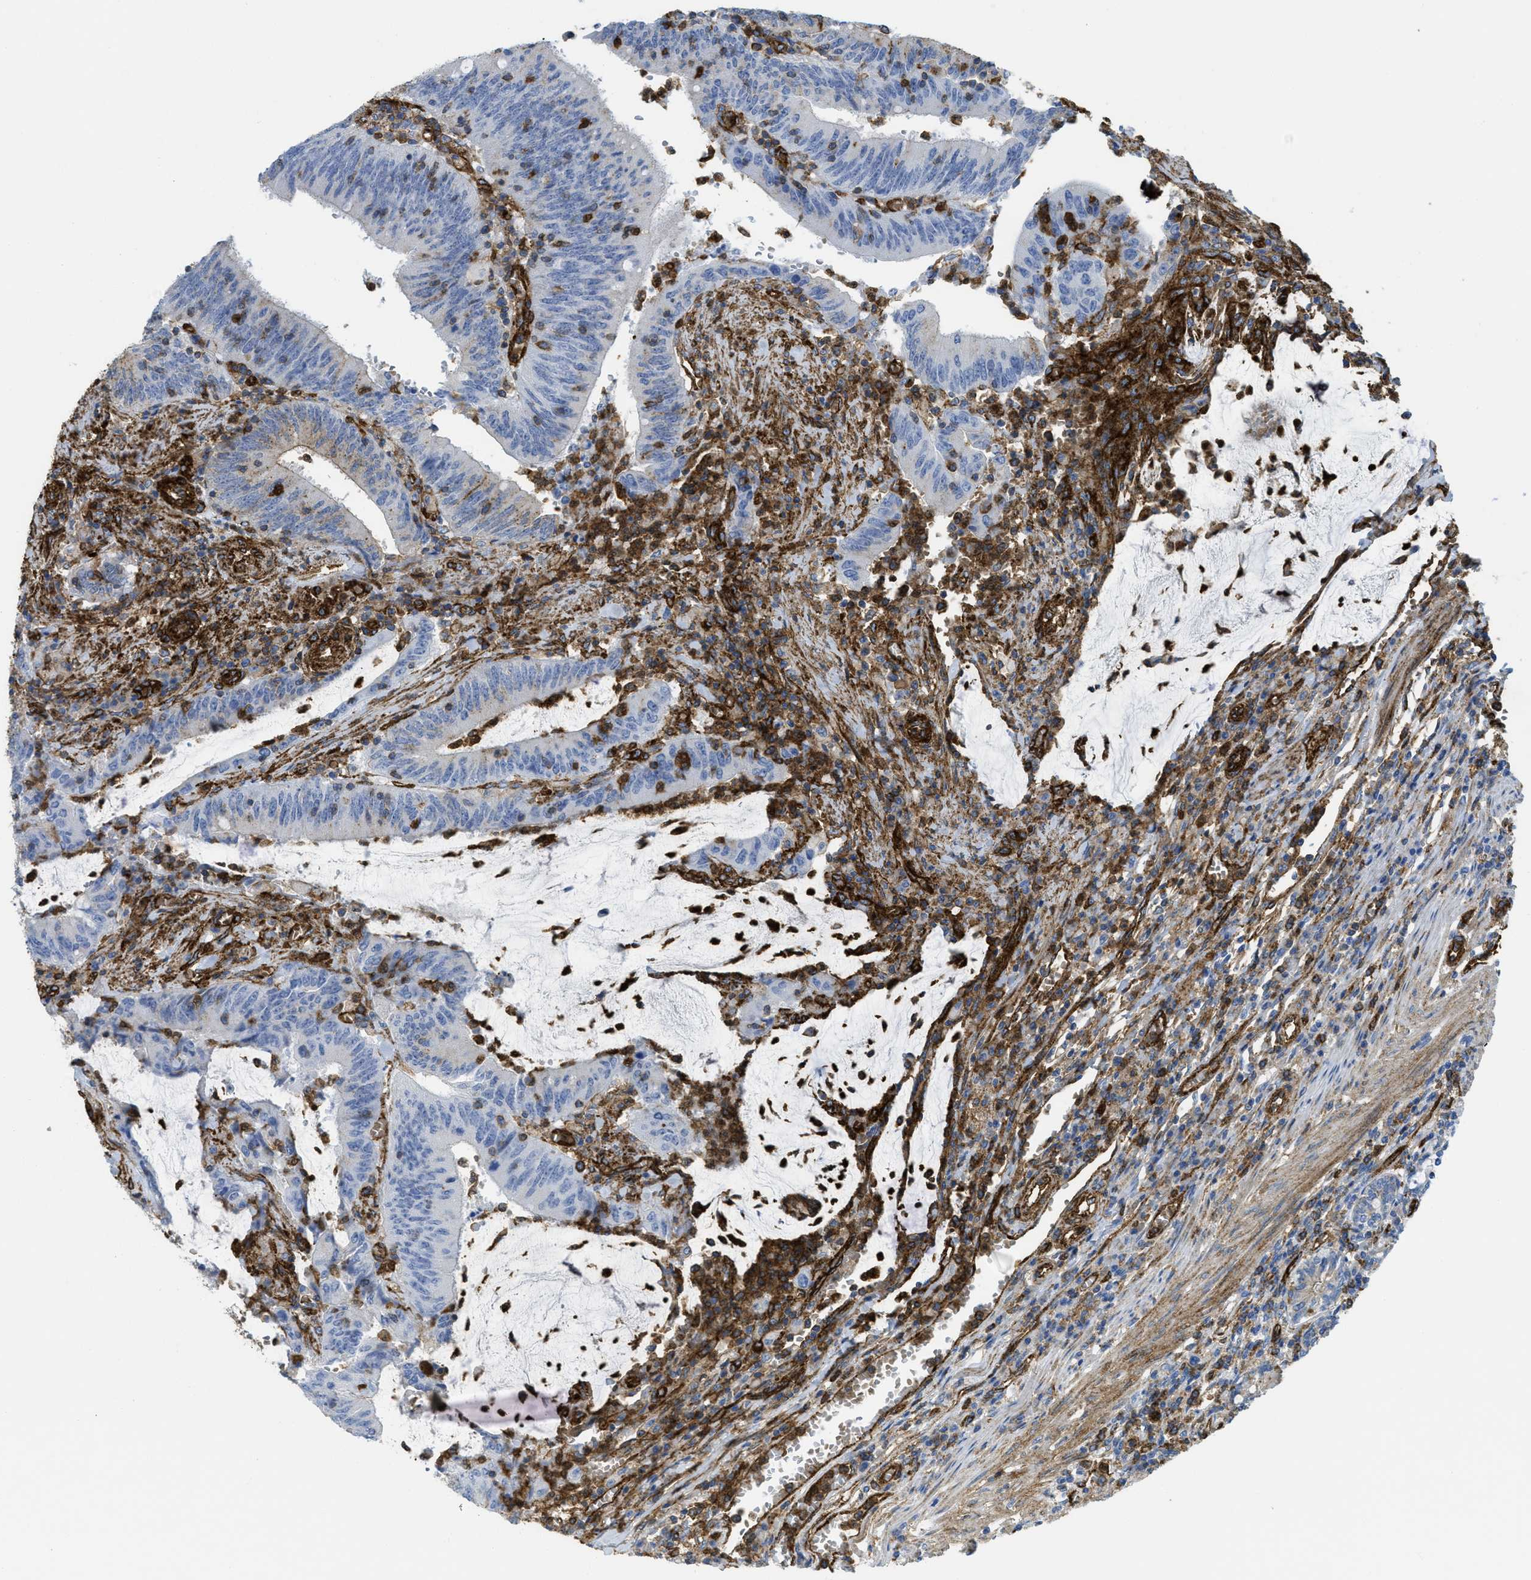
{"staining": {"intensity": "weak", "quantity": "<25%", "location": "cytoplasmic/membranous"}, "tissue": "colorectal cancer", "cell_type": "Tumor cells", "image_type": "cancer", "snomed": [{"axis": "morphology", "description": "Normal tissue, NOS"}, {"axis": "morphology", "description": "Adenocarcinoma, NOS"}, {"axis": "topography", "description": "Rectum"}], "caption": "IHC image of neoplastic tissue: colorectal cancer (adenocarcinoma) stained with DAB shows no significant protein staining in tumor cells.", "gene": "HIP1", "patient": {"sex": "female", "age": 66}}